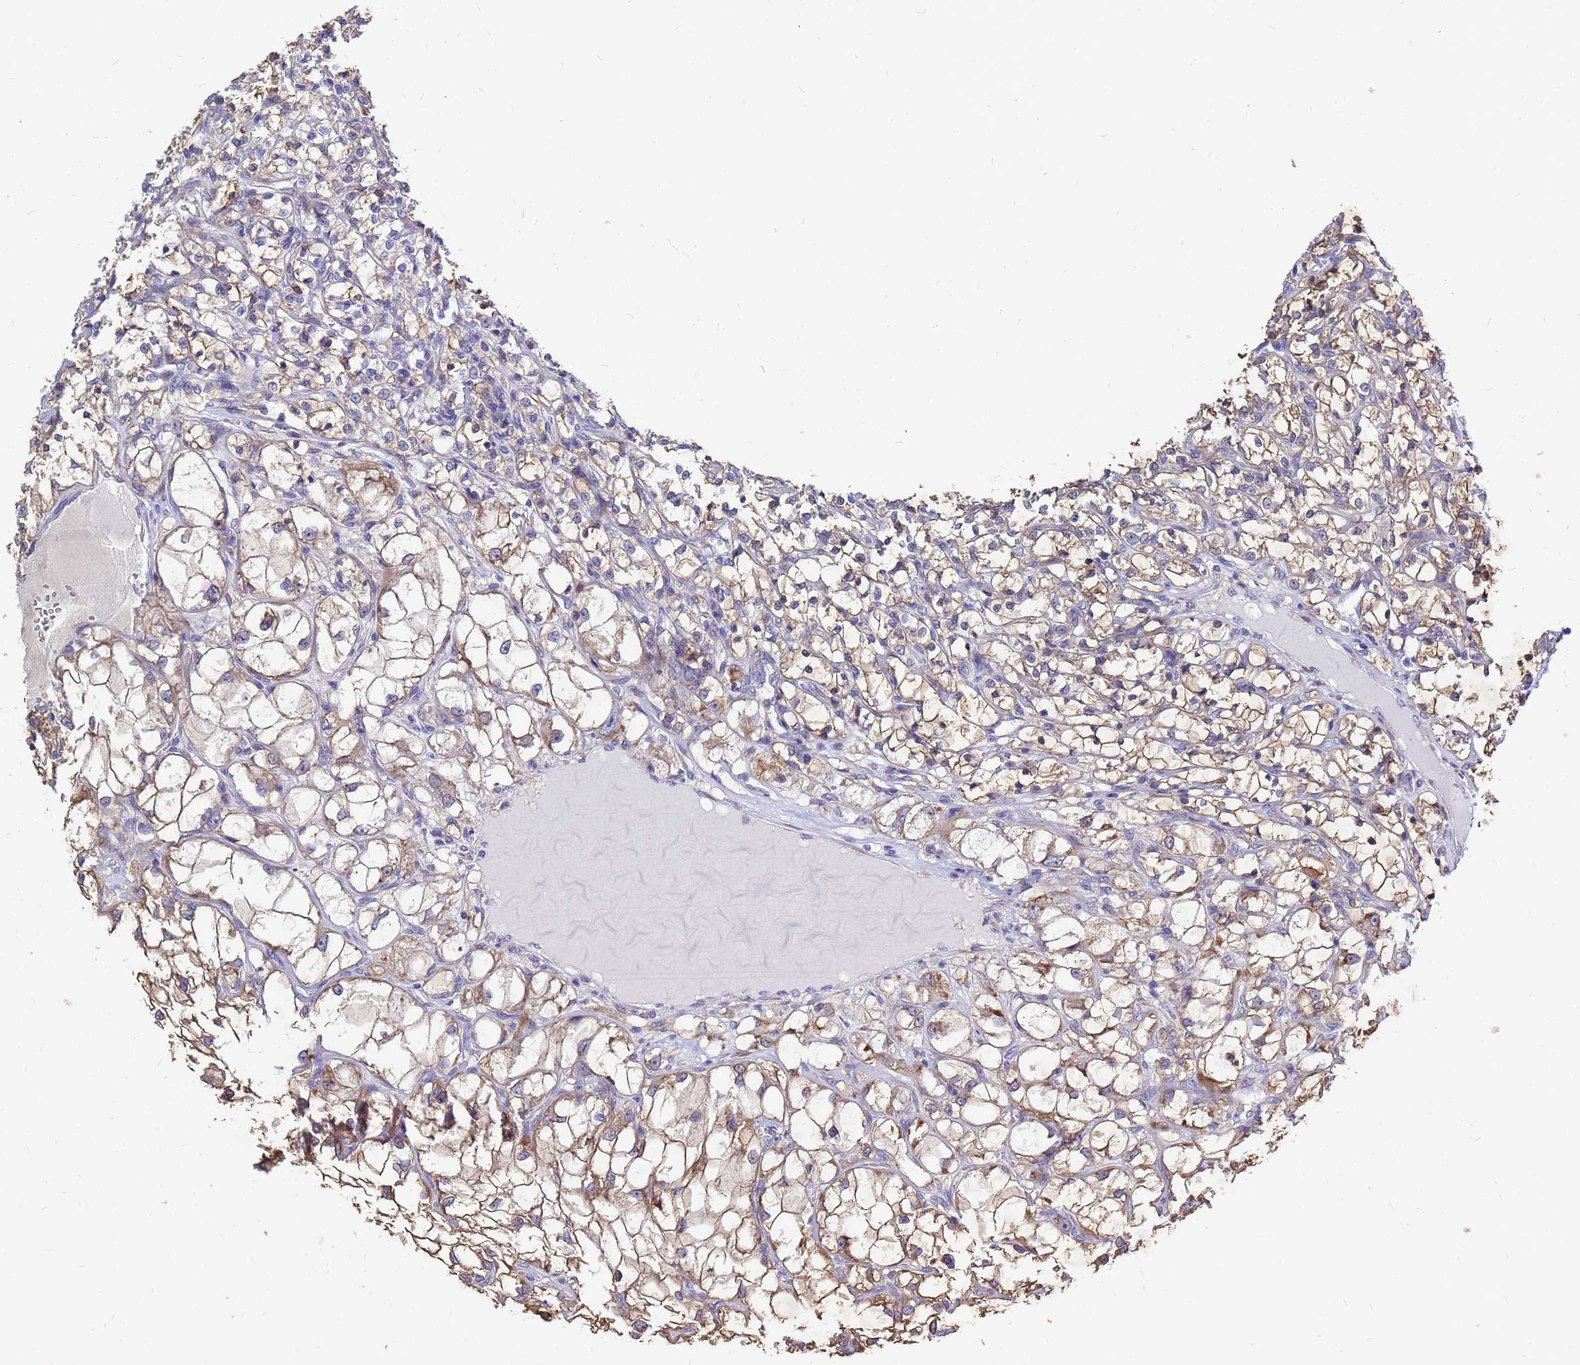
{"staining": {"intensity": "moderate", "quantity": ">75%", "location": "cytoplasmic/membranous"}, "tissue": "renal cancer", "cell_type": "Tumor cells", "image_type": "cancer", "snomed": [{"axis": "morphology", "description": "Adenocarcinoma, NOS"}, {"axis": "topography", "description": "Kidney"}], "caption": "Renal cancer (adenocarcinoma) stained with a brown dye shows moderate cytoplasmic/membranous positive positivity in about >75% of tumor cells.", "gene": "MOB2", "patient": {"sex": "female", "age": 69}}